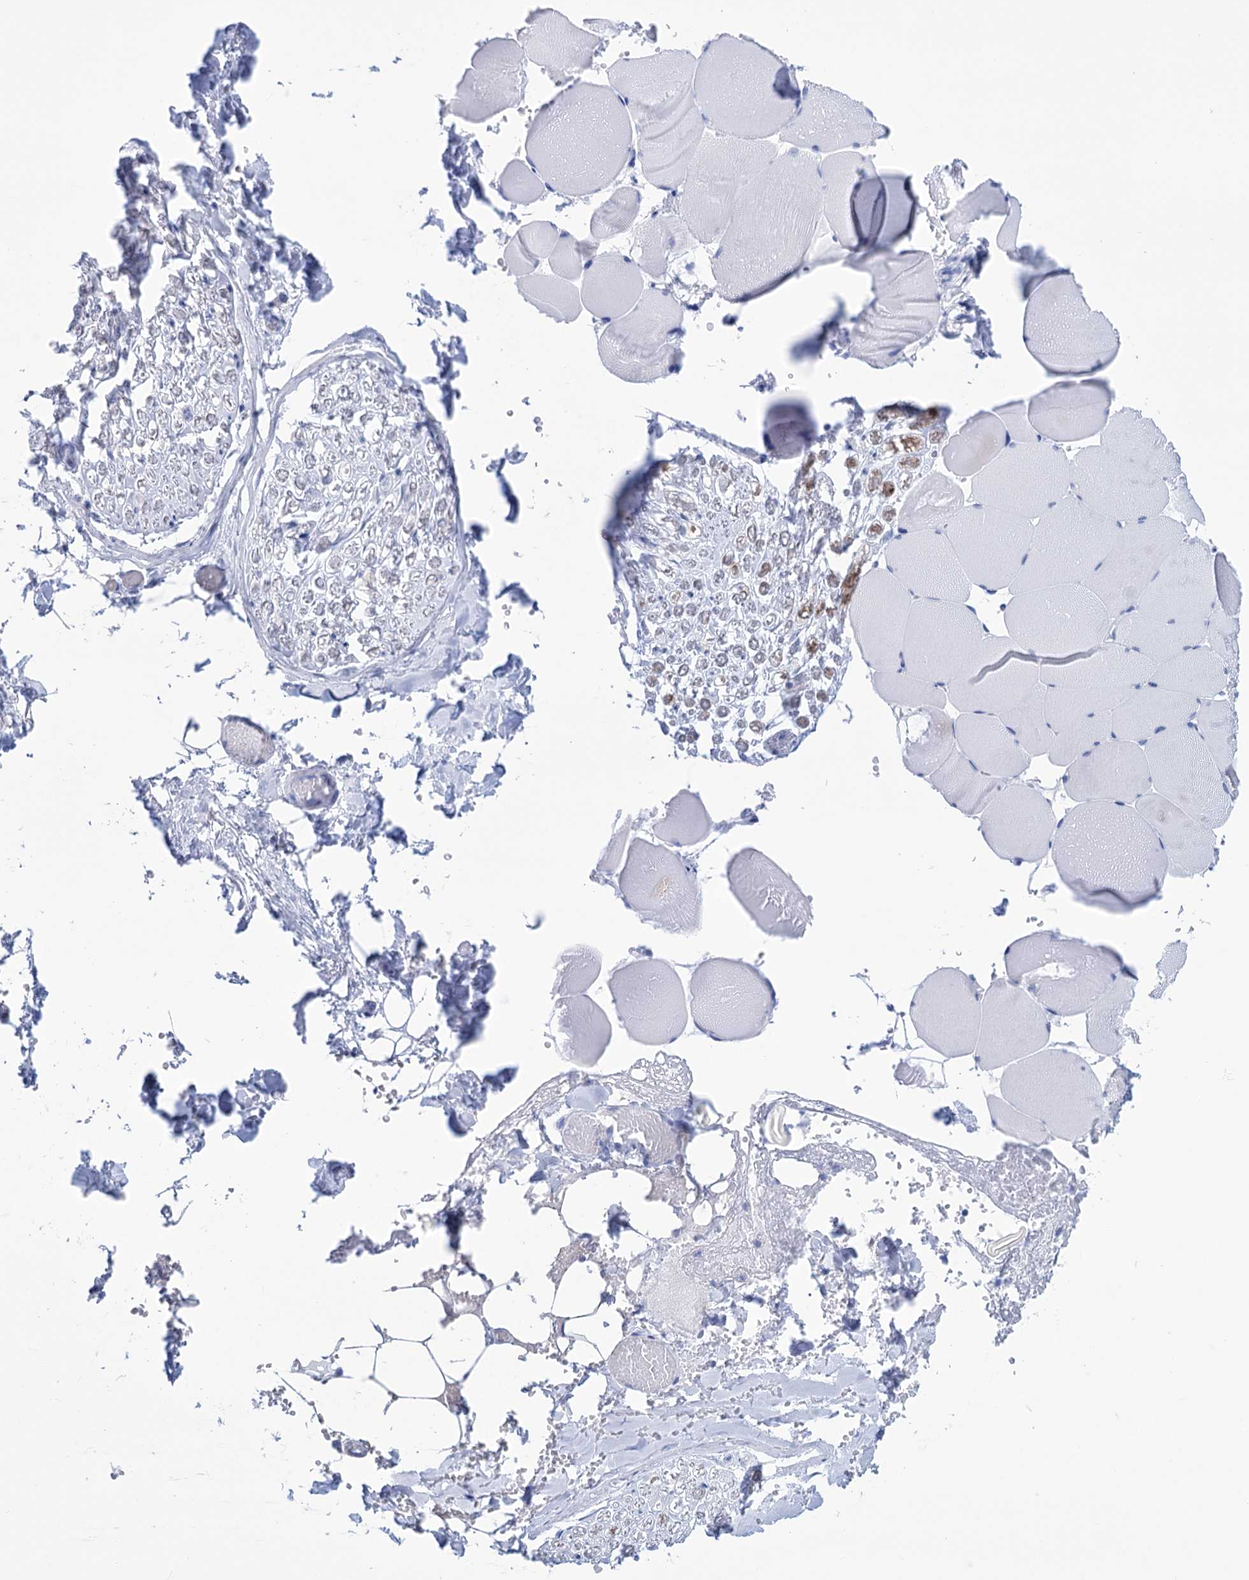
{"staining": {"intensity": "negative", "quantity": "none", "location": "none"}, "tissue": "adipose tissue", "cell_type": "Adipocytes", "image_type": "normal", "snomed": [{"axis": "morphology", "description": "Normal tissue, NOS"}, {"axis": "topography", "description": "Skeletal muscle"}, {"axis": "topography", "description": "Peripheral nerve tissue"}], "caption": "The micrograph displays no significant staining in adipocytes of adipose tissue.", "gene": "FBXW12", "patient": {"sex": "female", "age": 55}}